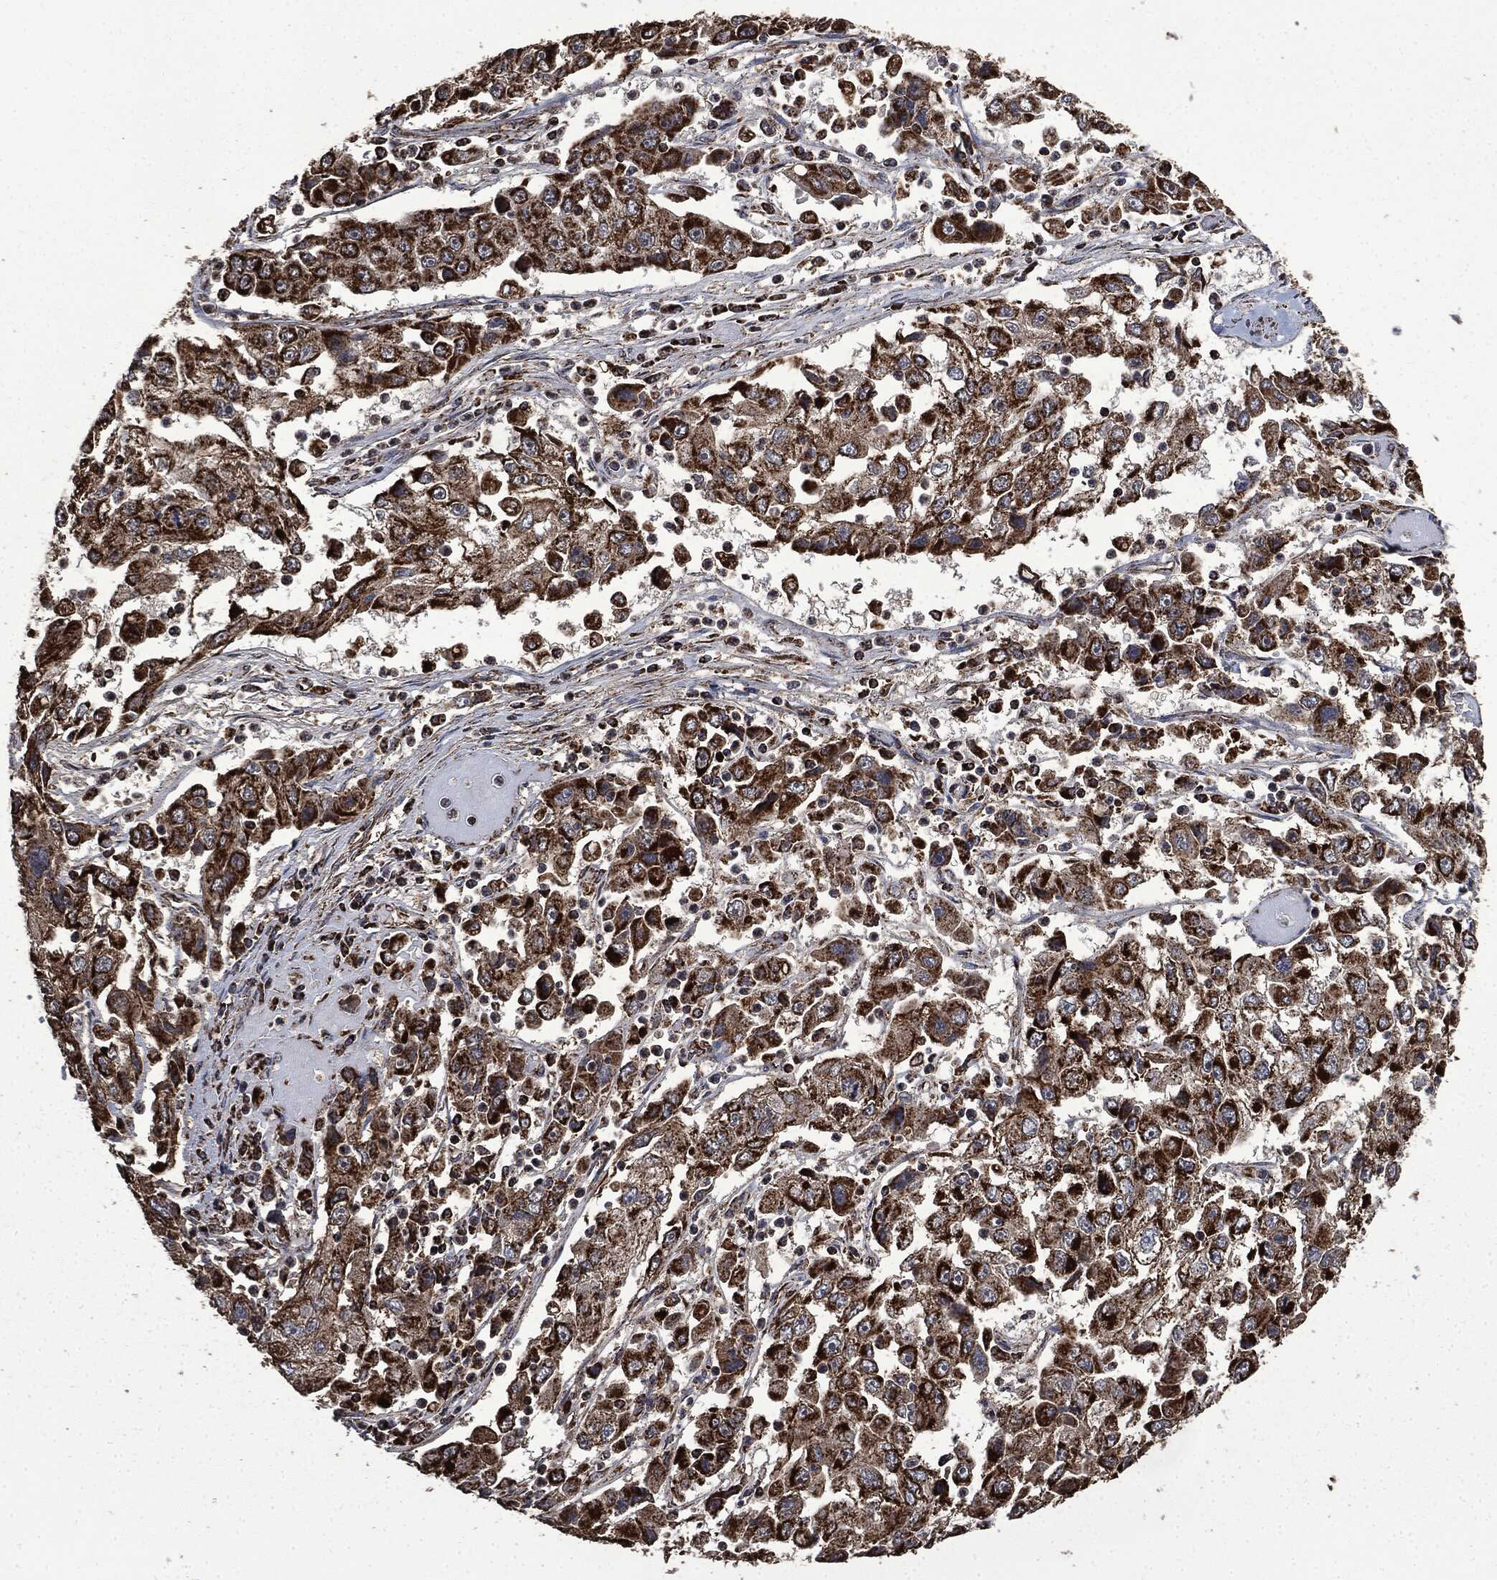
{"staining": {"intensity": "strong", "quantity": ">75%", "location": "cytoplasmic/membranous"}, "tissue": "cervical cancer", "cell_type": "Tumor cells", "image_type": "cancer", "snomed": [{"axis": "morphology", "description": "Squamous cell carcinoma, NOS"}, {"axis": "topography", "description": "Cervix"}], "caption": "High-magnification brightfield microscopy of cervical cancer (squamous cell carcinoma) stained with DAB (brown) and counterstained with hematoxylin (blue). tumor cells exhibit strong cytoplasmic/membranous expression is identified in about>75% of cells.", "gene": "LIG3", "patient": {"sex": "female", "age": 36}}